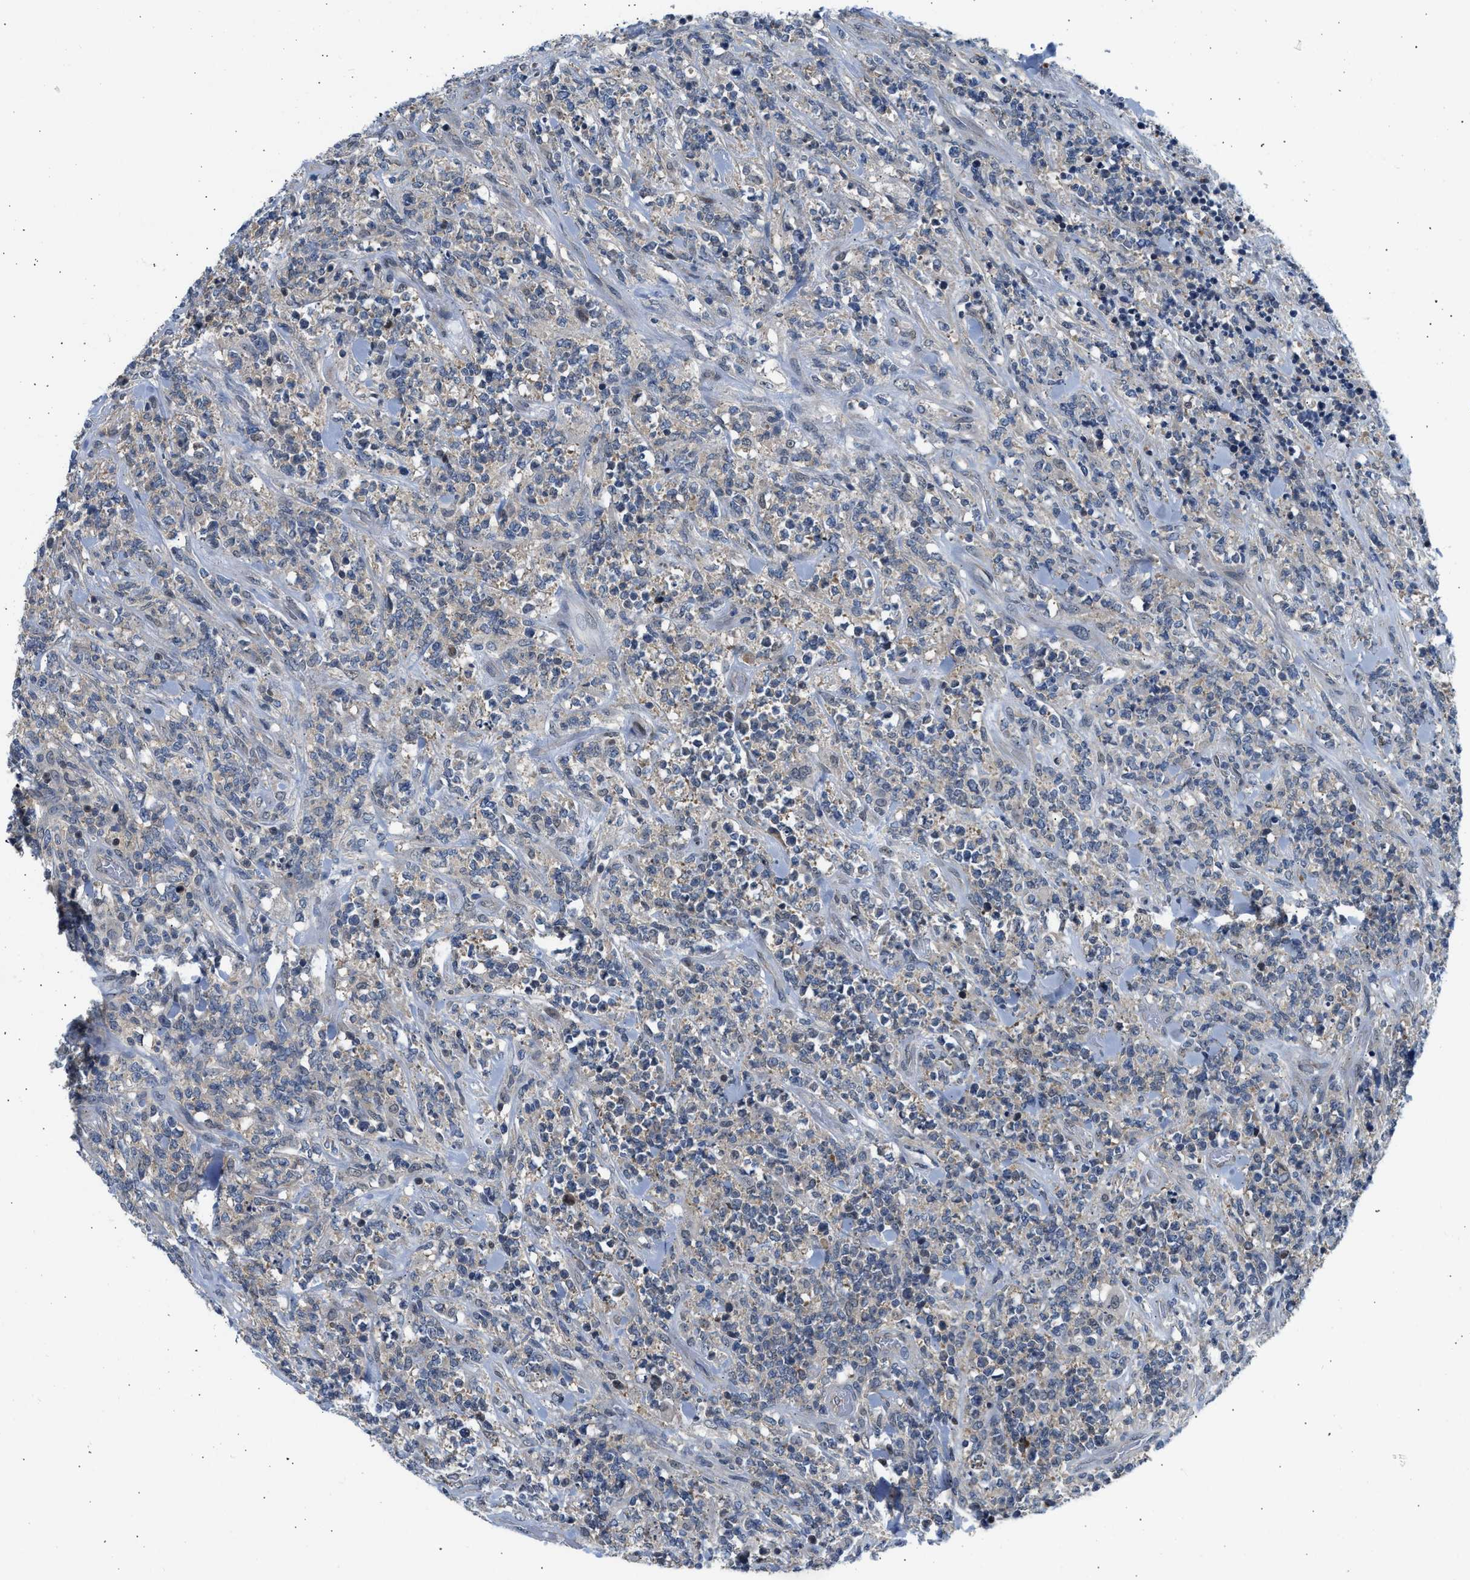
{"staining": {"intensity": "weak", "quantity": "<25%", "location": "cytoplasmic/membranous"}, "tissue": "lymphoma", "cell_type": "Tumor cells", "image_type": "cancer", "snomed": [{"axis": "morphology", "description": "Malignant lymphoma, non-Hodgkin's type, High grade"}, {"axis": "topography", "description": "Soft tissue"}], "caption": "A high-resolution image shows immunohistochemistry (IHC) staining of lymphoma, which shows no significant expression in tumor cells.", "gene": "OLIG3", "patient": {"sex": "male", "age": 18}}